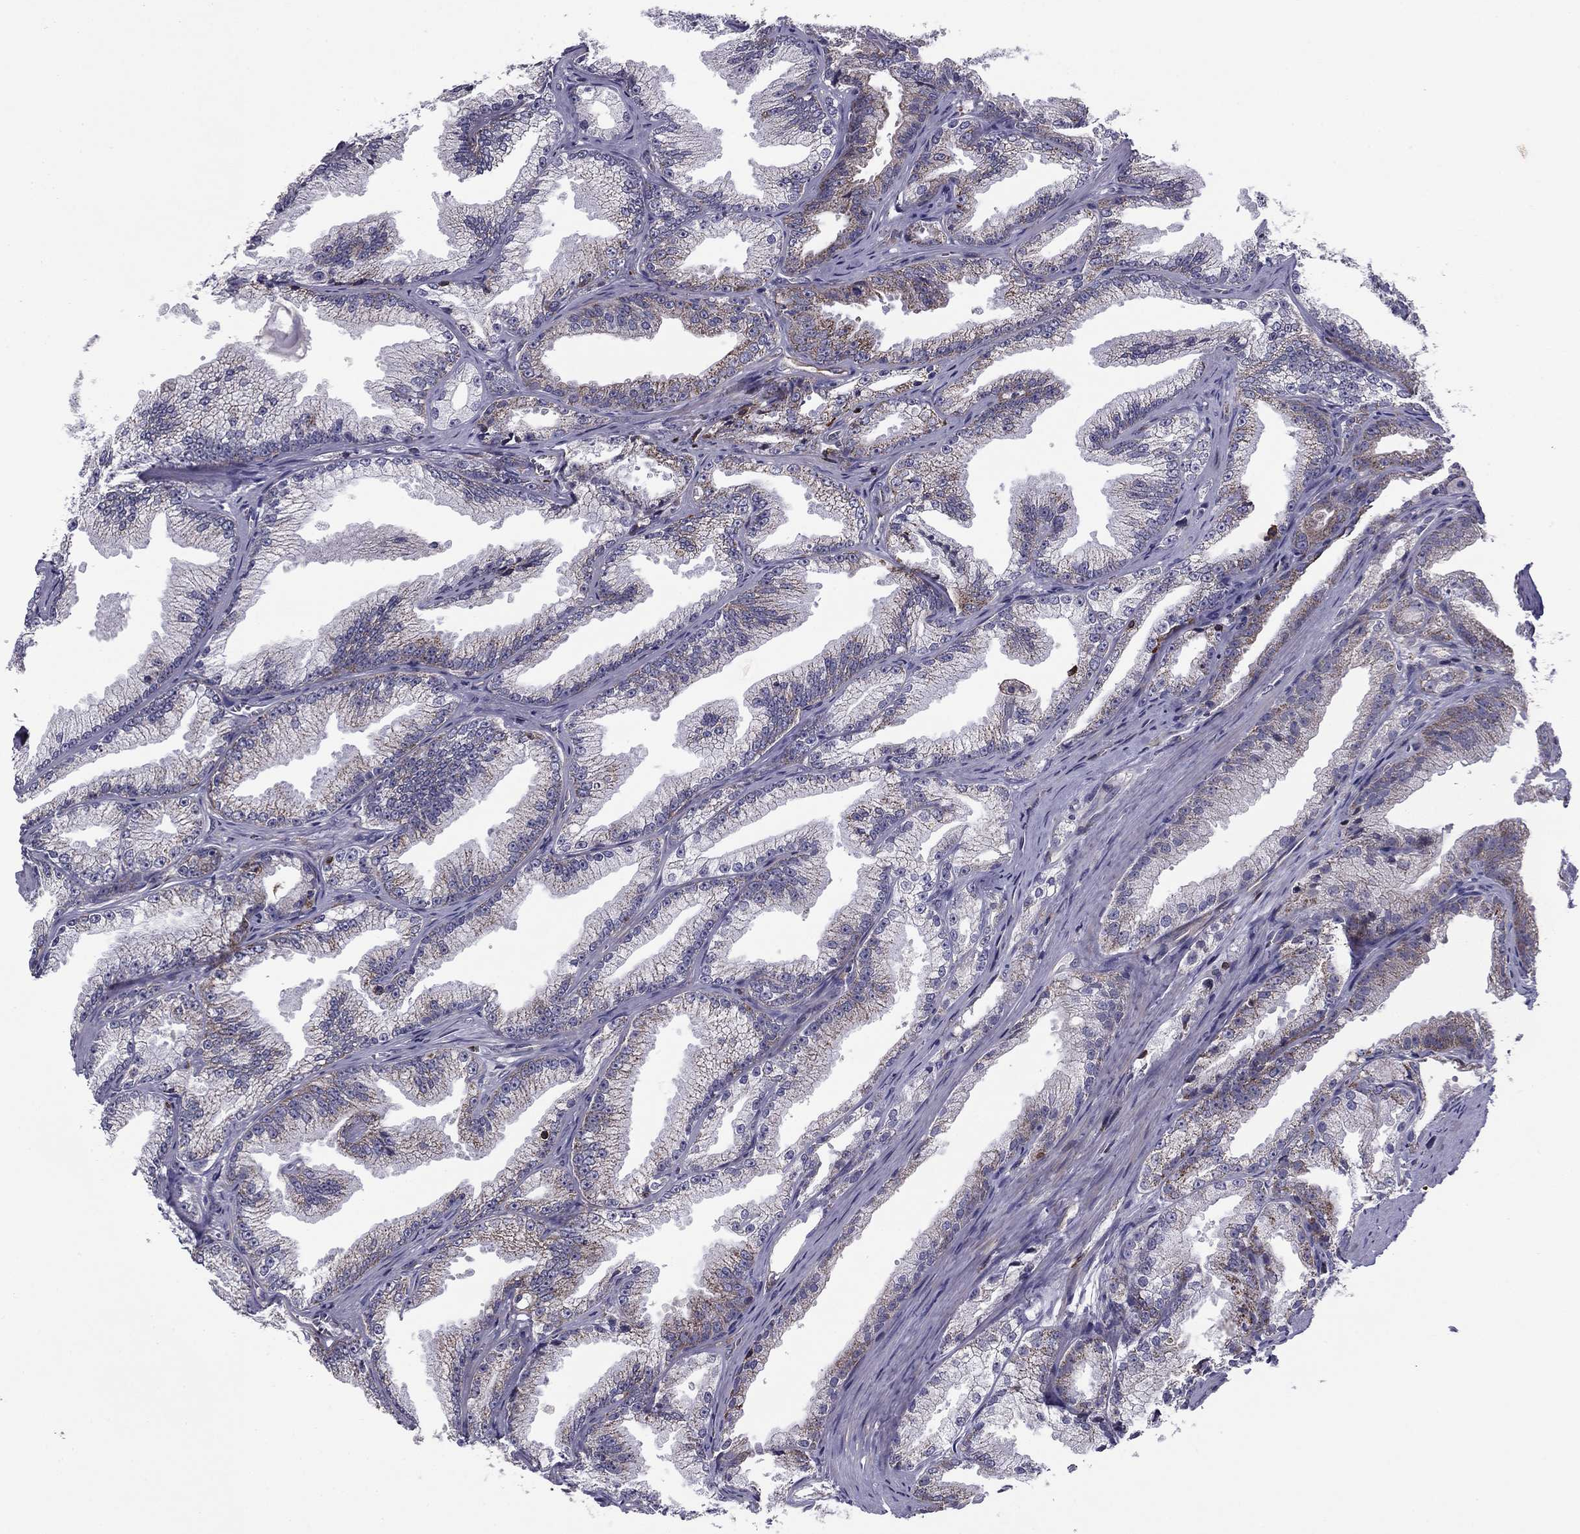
{"staining": {"intensity": "moderate", "quantity": "<25%", "location": "cytoplasmic/membranous"}, "tissue": "prostate cancer", "cell_type": "Tumor cells", "image_type": "cancer", "snomed": [{"axis": "morphology", "description": "Adenocarcinoma, NOS"}, {"axis": "morphology", "description": "Adenocarcinoma, High grade"}, {"axis": "topography", "description": "Prostate"}], "caption": "An immunohistochemistry histopathology image of tumor tissue is shown. Protein staining in brown shows moderate cytoplasmic/membranous positivity in adenocarcinoma (prostate) within tumor cells. (DAB IHC with brightfield microscopy, high magnification).", "gene": "ALG6", "patient": {"sex": "male", "age": 70}}